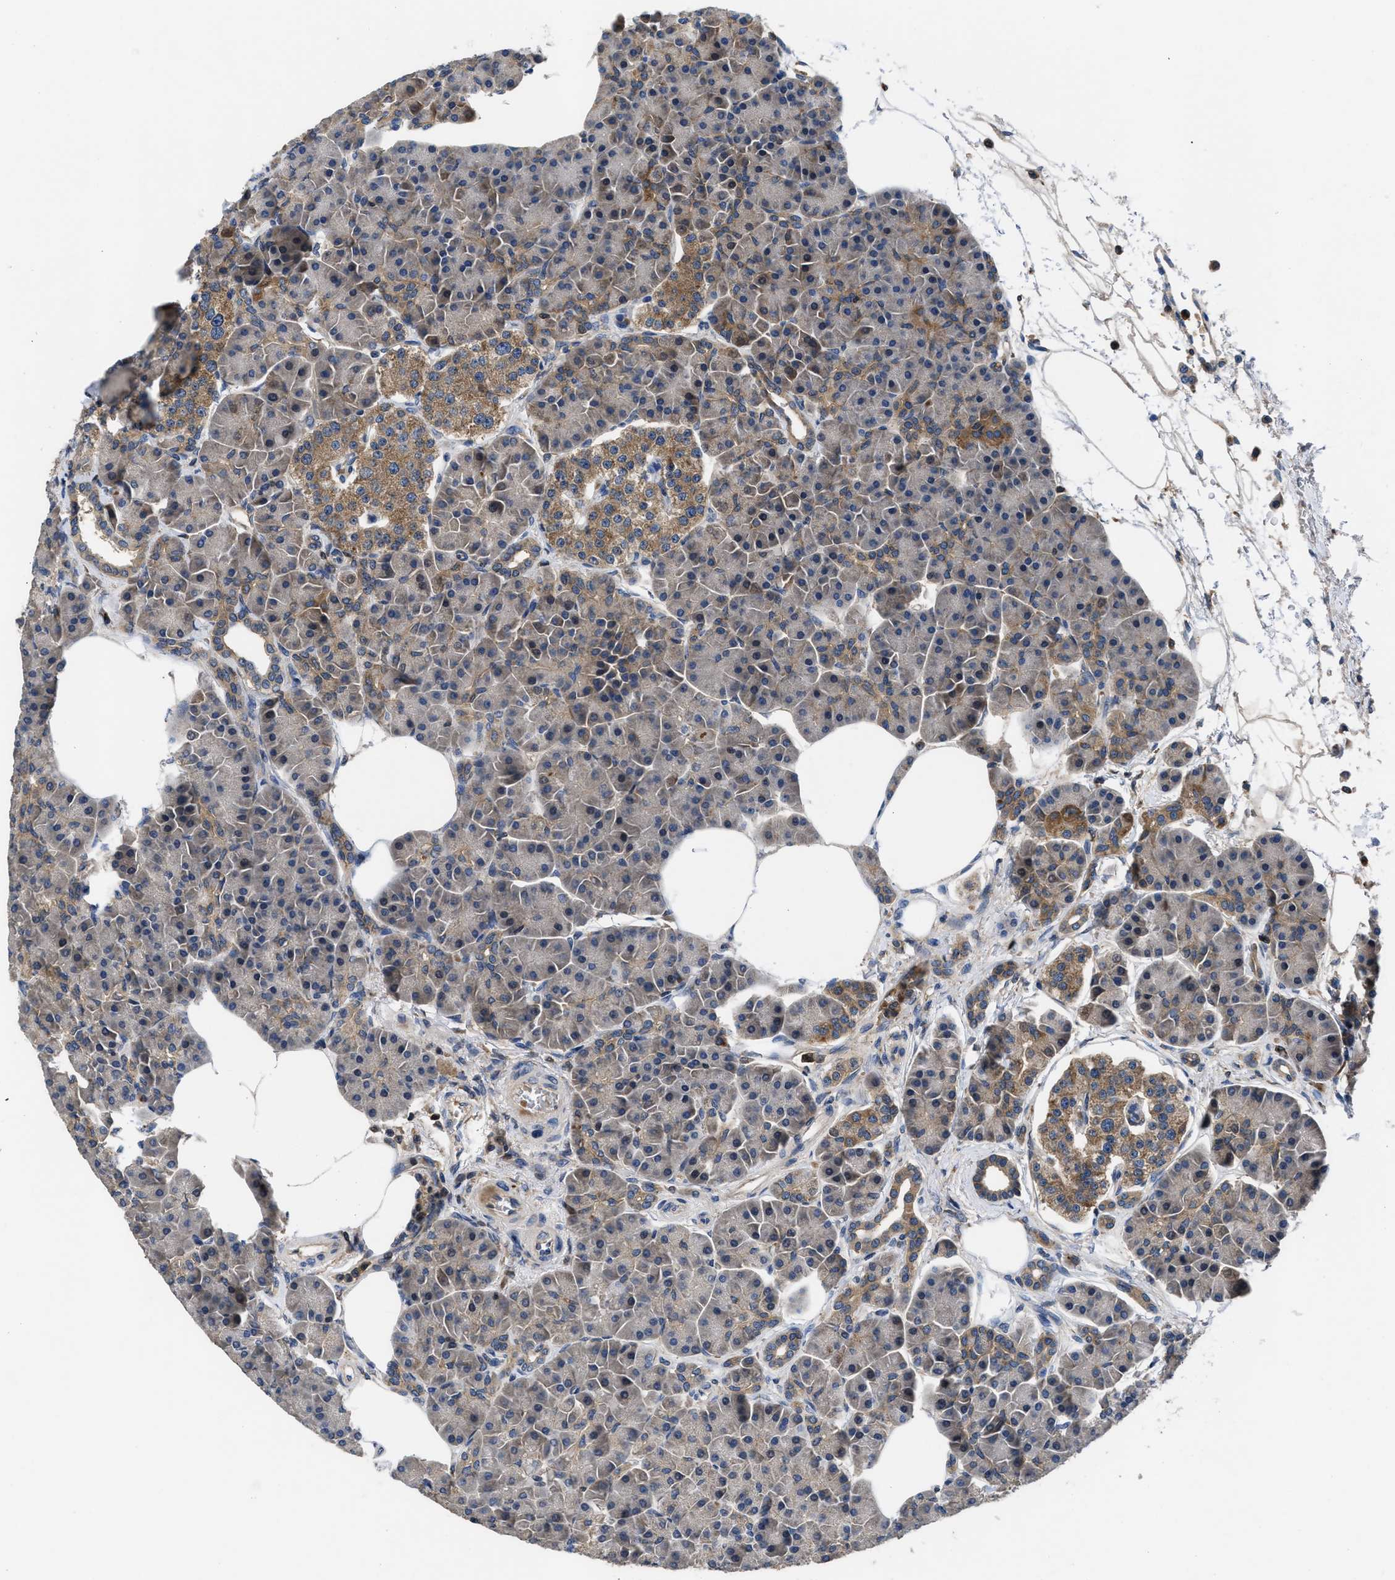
{"staining": {"intensity": "strong", "quantity": "25%-75%", "location": "cytoplasmic/membranous"}, "tissue": "pancreas", "cell_type": "Exocrine glandular cells", "image_type": "normal", "snomed": [{"axis": "morphology", "description": "Normal tissue, NOS"}, {"axis": "topography", "description": "Pancreas"}], "caption": "Immunohistochemical staining of normal human pancreas demonstrates 25%-75% levels of strong cytoplasmic/membranous protein expression in approximately 25%-75% of exocrine glandular cells.", "gene": "YBEY", "patient": {"sex": "female", "age": 70}}